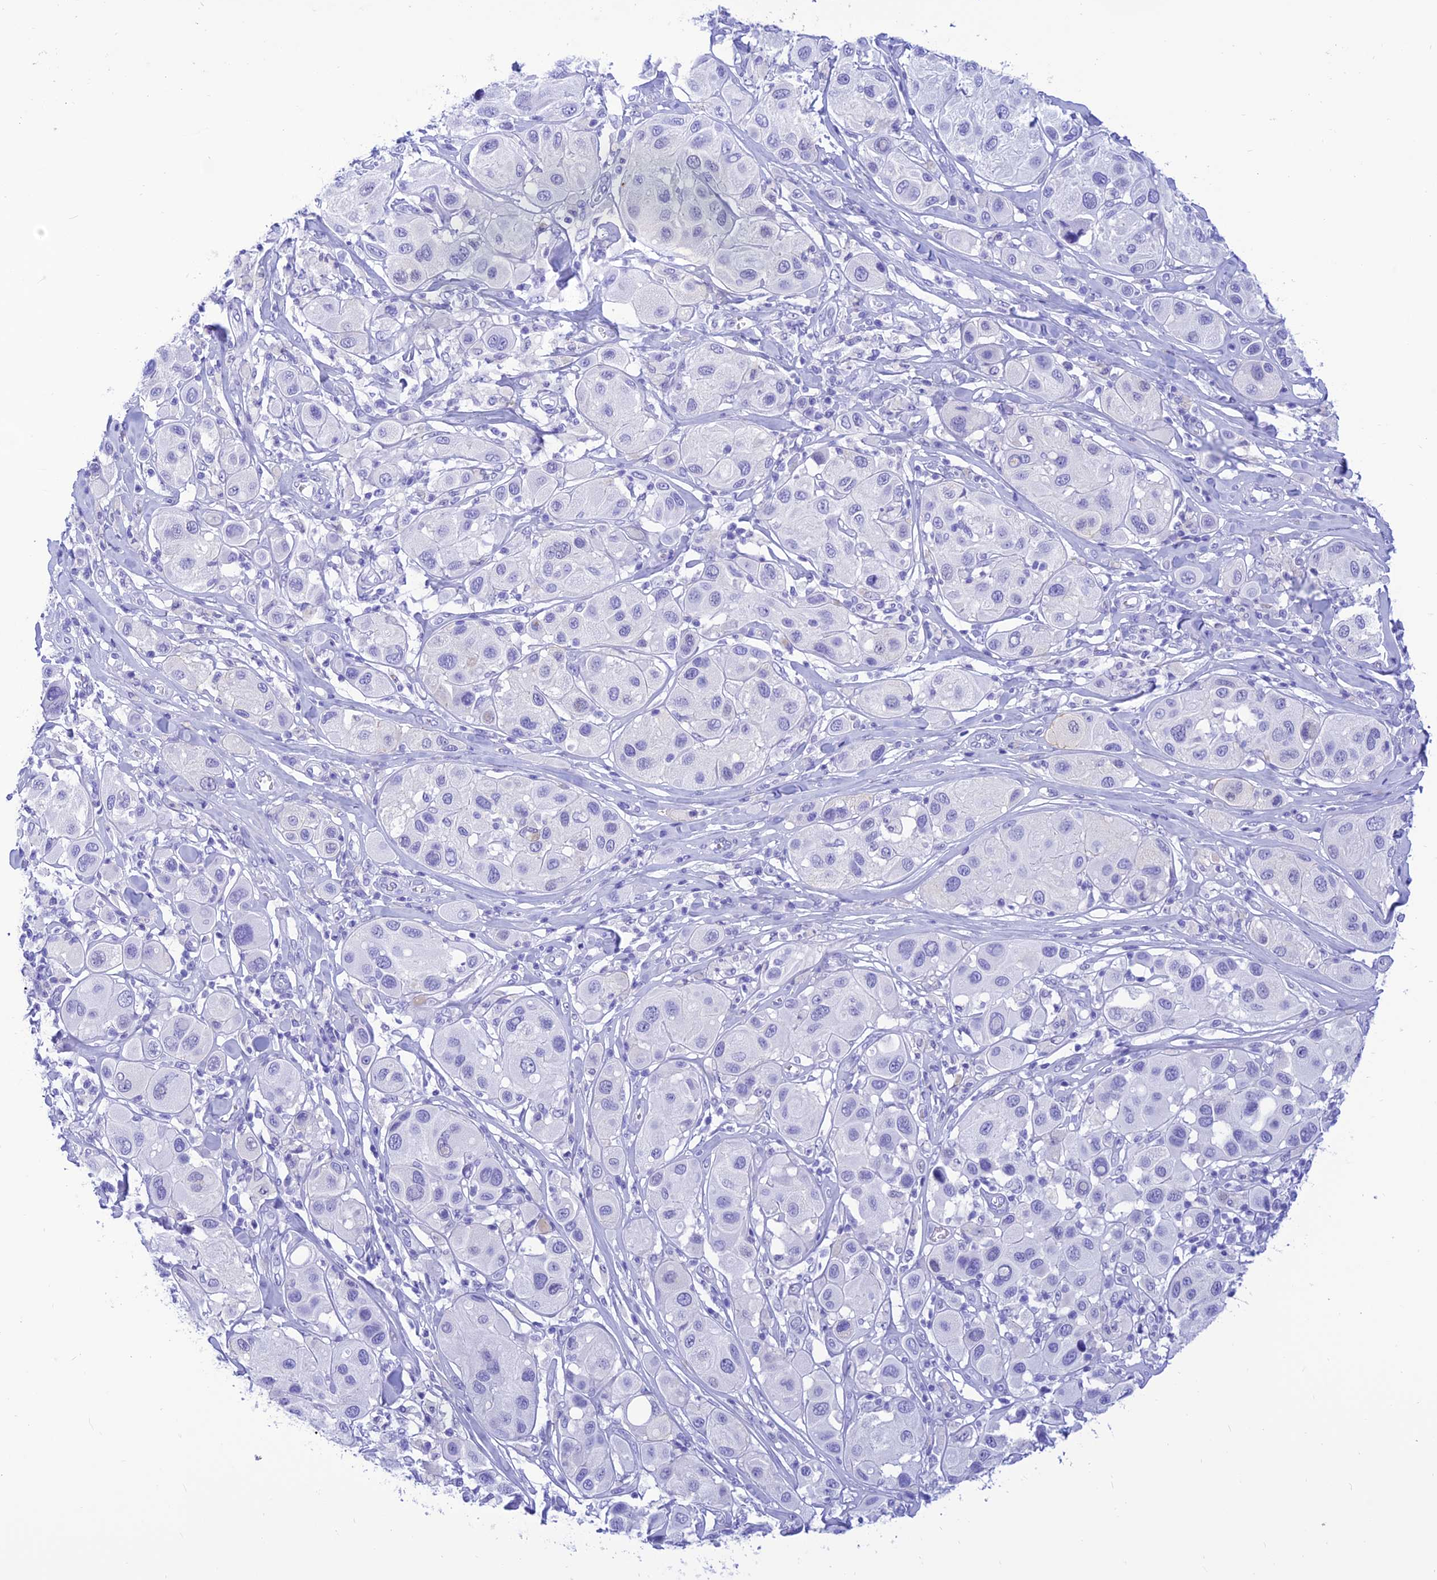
{"staining": {"intensity": "negative", "quantity": "none", "location": "none"}, "tissue": "melanoma", "cell_type": "Tumor cells", "image_type": "cancer", "snomed": [{"axis": "morphology", "description": "Malignant melanoma, Metastatic site"}, {"axis": "topography", "description": "Skin"}], "caption": "This is an IHC image of human malignant melanoma (metastatic site). There is no expression in tumor cells.", "gene": "PRNP", "patient": {"sex": "male", "age": 41}}